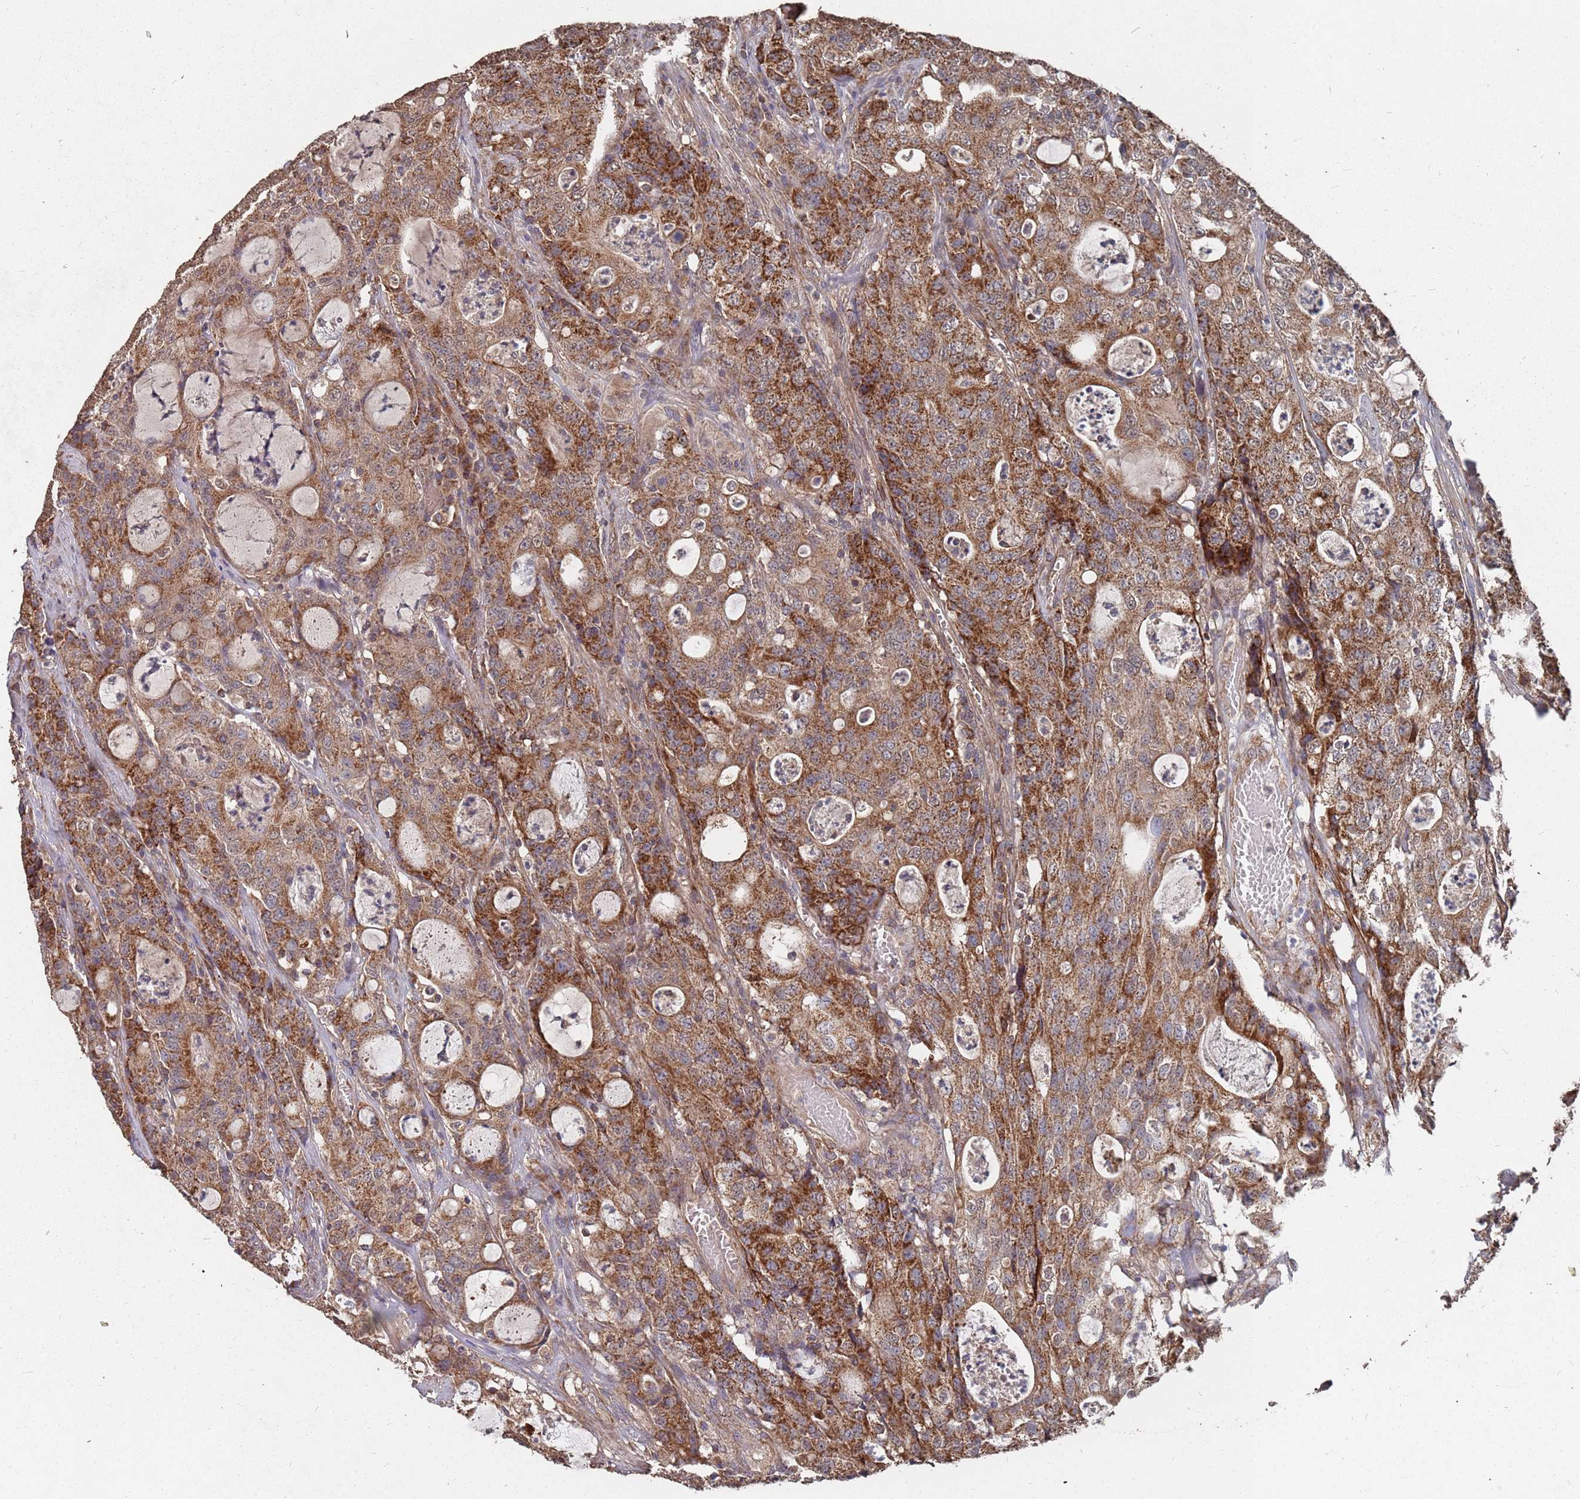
{"staining": {"intensity": "strong", "quantity": ">75%", "location": "cytoplasmic/membranous"}, "tissue": "colorectal cancer", "cell_type": "Tumor cells", "image_type": "cancer", "snomed": [{"axis": "morphology", "description": "Adenocarcinoma, NOS"}, {"axis": "topography", "description": "Colon"}], "caption": "Protein staining of colorectal adenocarcinoma tissue displays strong cytoplasmic/membranous positivity in about >75% of tumor cells.", "gene": "PRORP", "patient": {"sex": "male", "age": 83}}